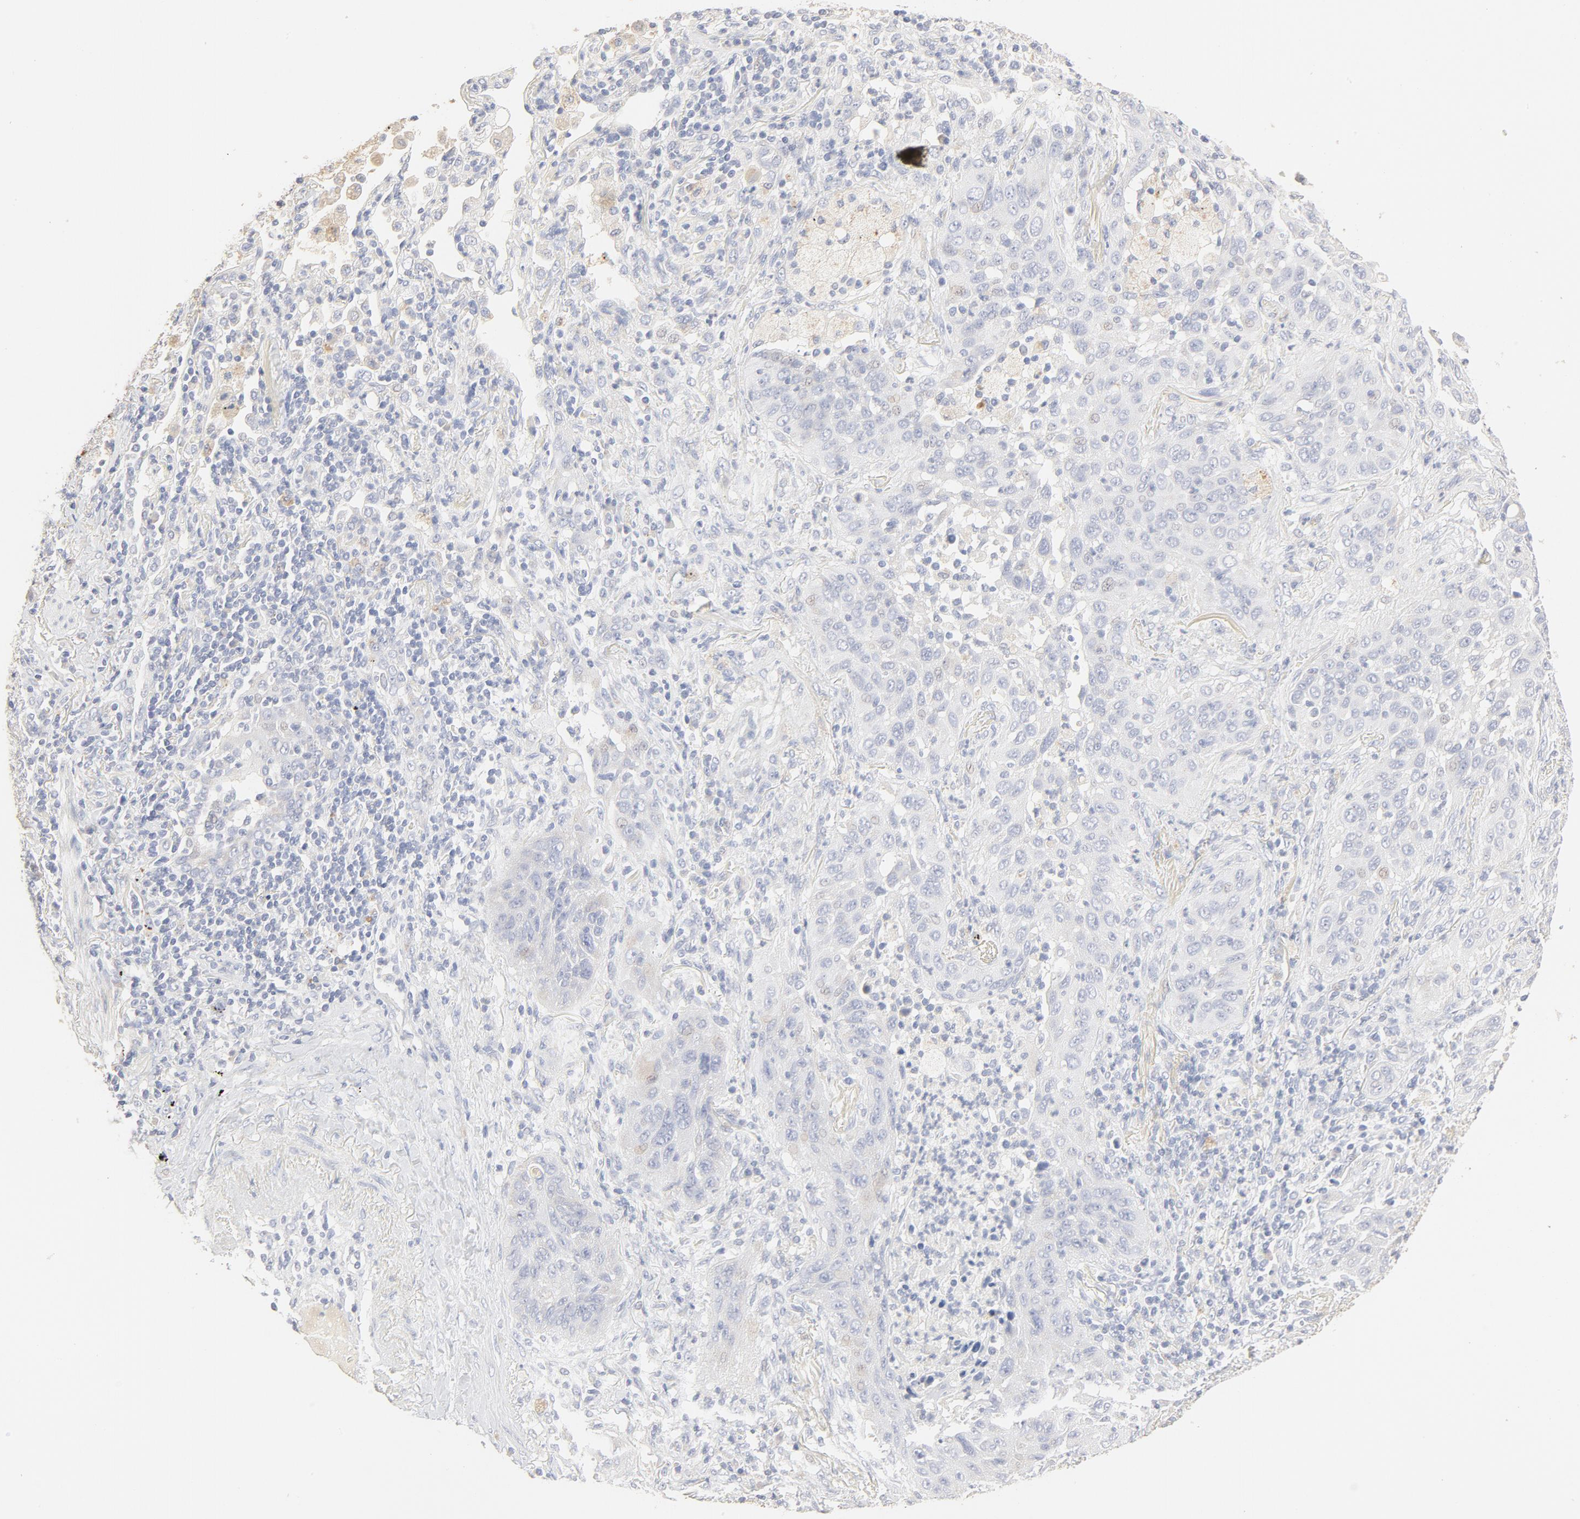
{"staining": {"intensity": "negative", "quantity": "none", "location": "none"}, "tissue": "lung cancer", "cell_type": "Tumor cells", "image_type": "cancer", "snomed": [{"axis": "morphology", "description": "Squamous cell carcinoma, NOS"}, {"axis": "topography", "description": "Lung"}], "caption": "Tumor cells show no significant staining in lung cancer.", "gene": "FCGBP", "patient": {"sex": "female", "age": 67}}